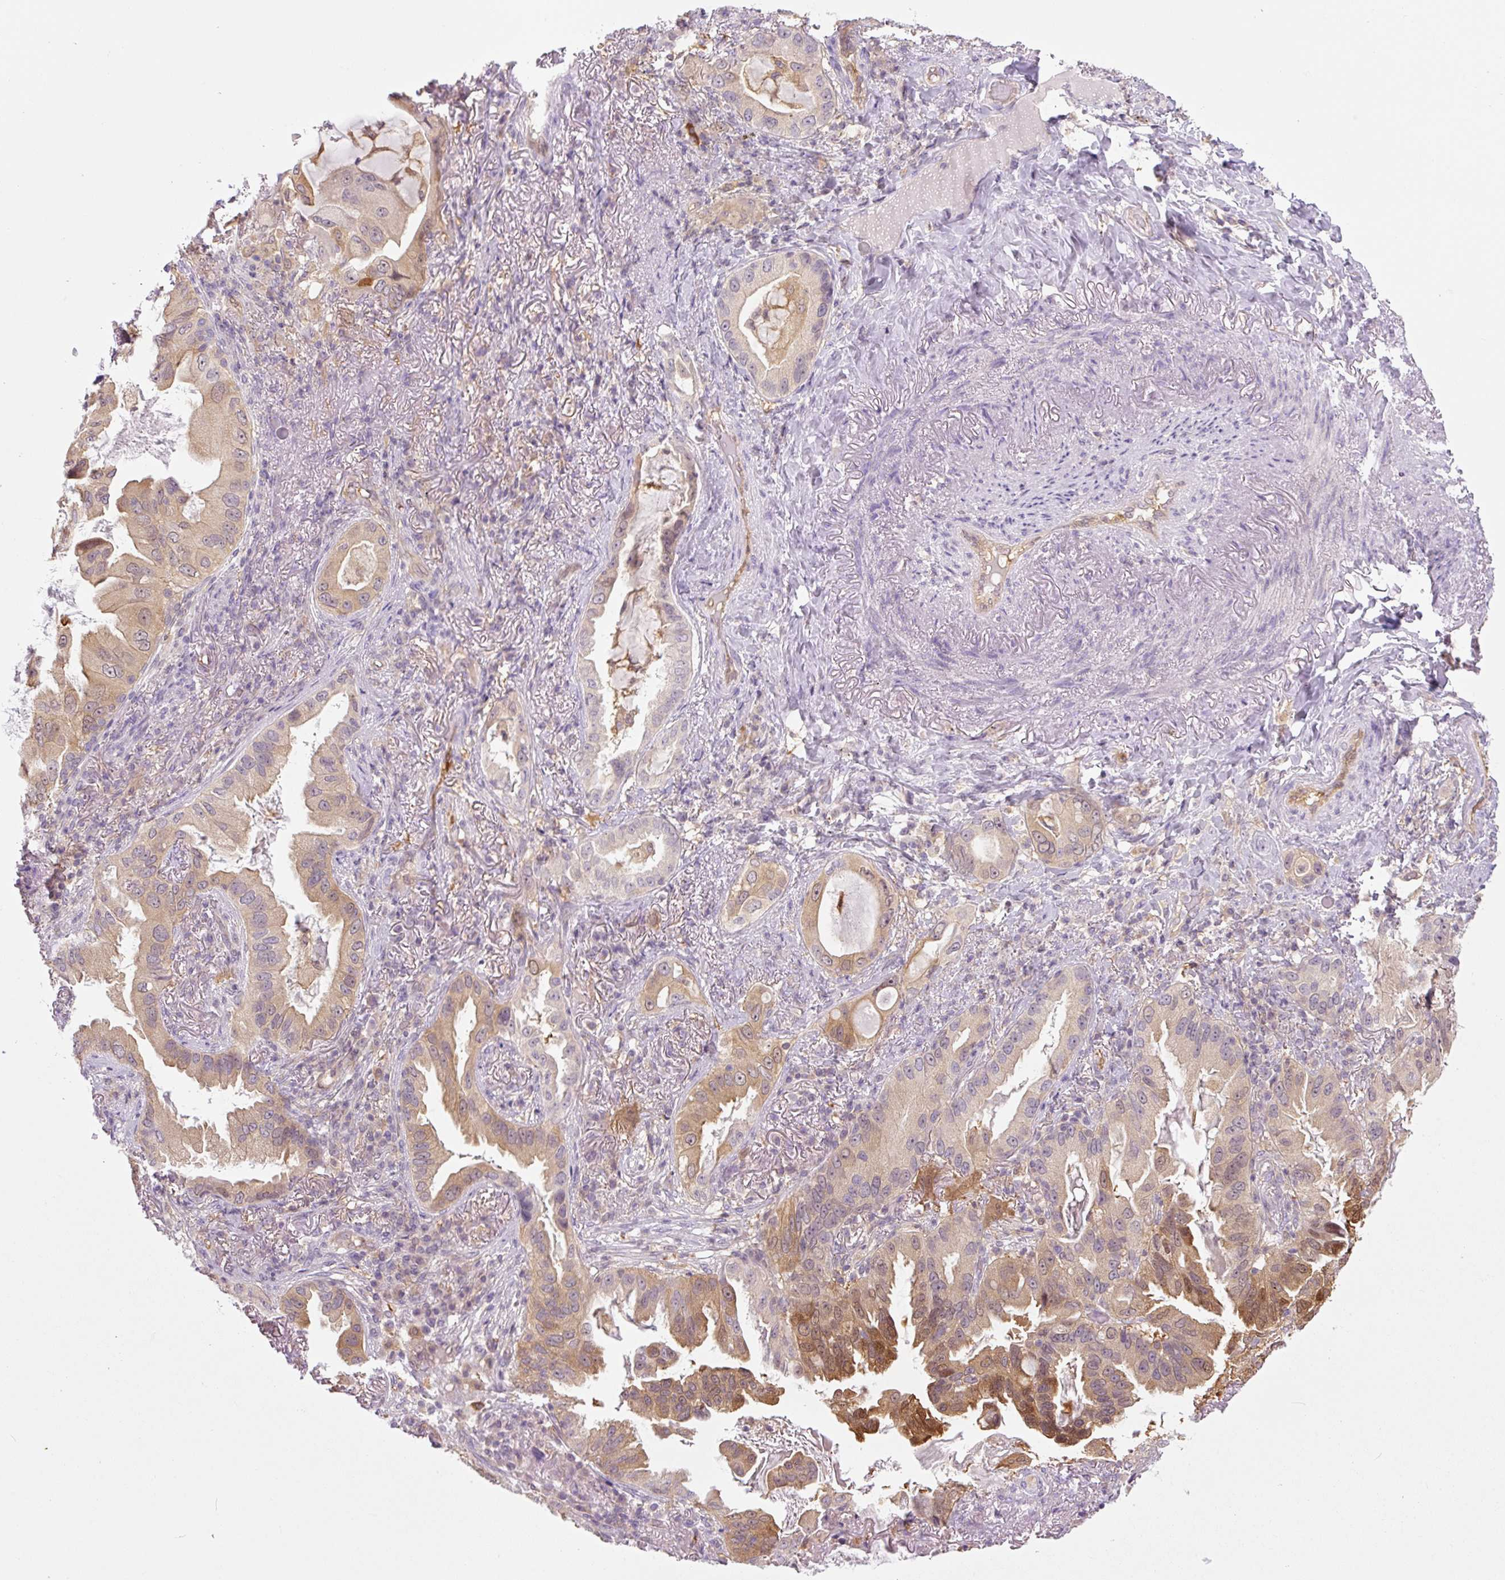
{"staining": {"intensity": "moderate", "quantity": "25%-75%", "location": "cytoplasmic/membranous"}, "tissue": "lung cancer", "cell_type": "Tumor cells", "image_type": "cancer", "snomed": [{"axis": "morphology", "description": "Adenocarcinoma, NOS"}, {"axis": "topography", "description": "Lung"}], "caption": "The histopathology image displays a brown stain indicating the presence of a protein in the cytoplasmic/membranous of tumor cells in lung adenocarcinoma.", "gene": "SPSB2", "patient": {"sex": "female", "age": 69}}